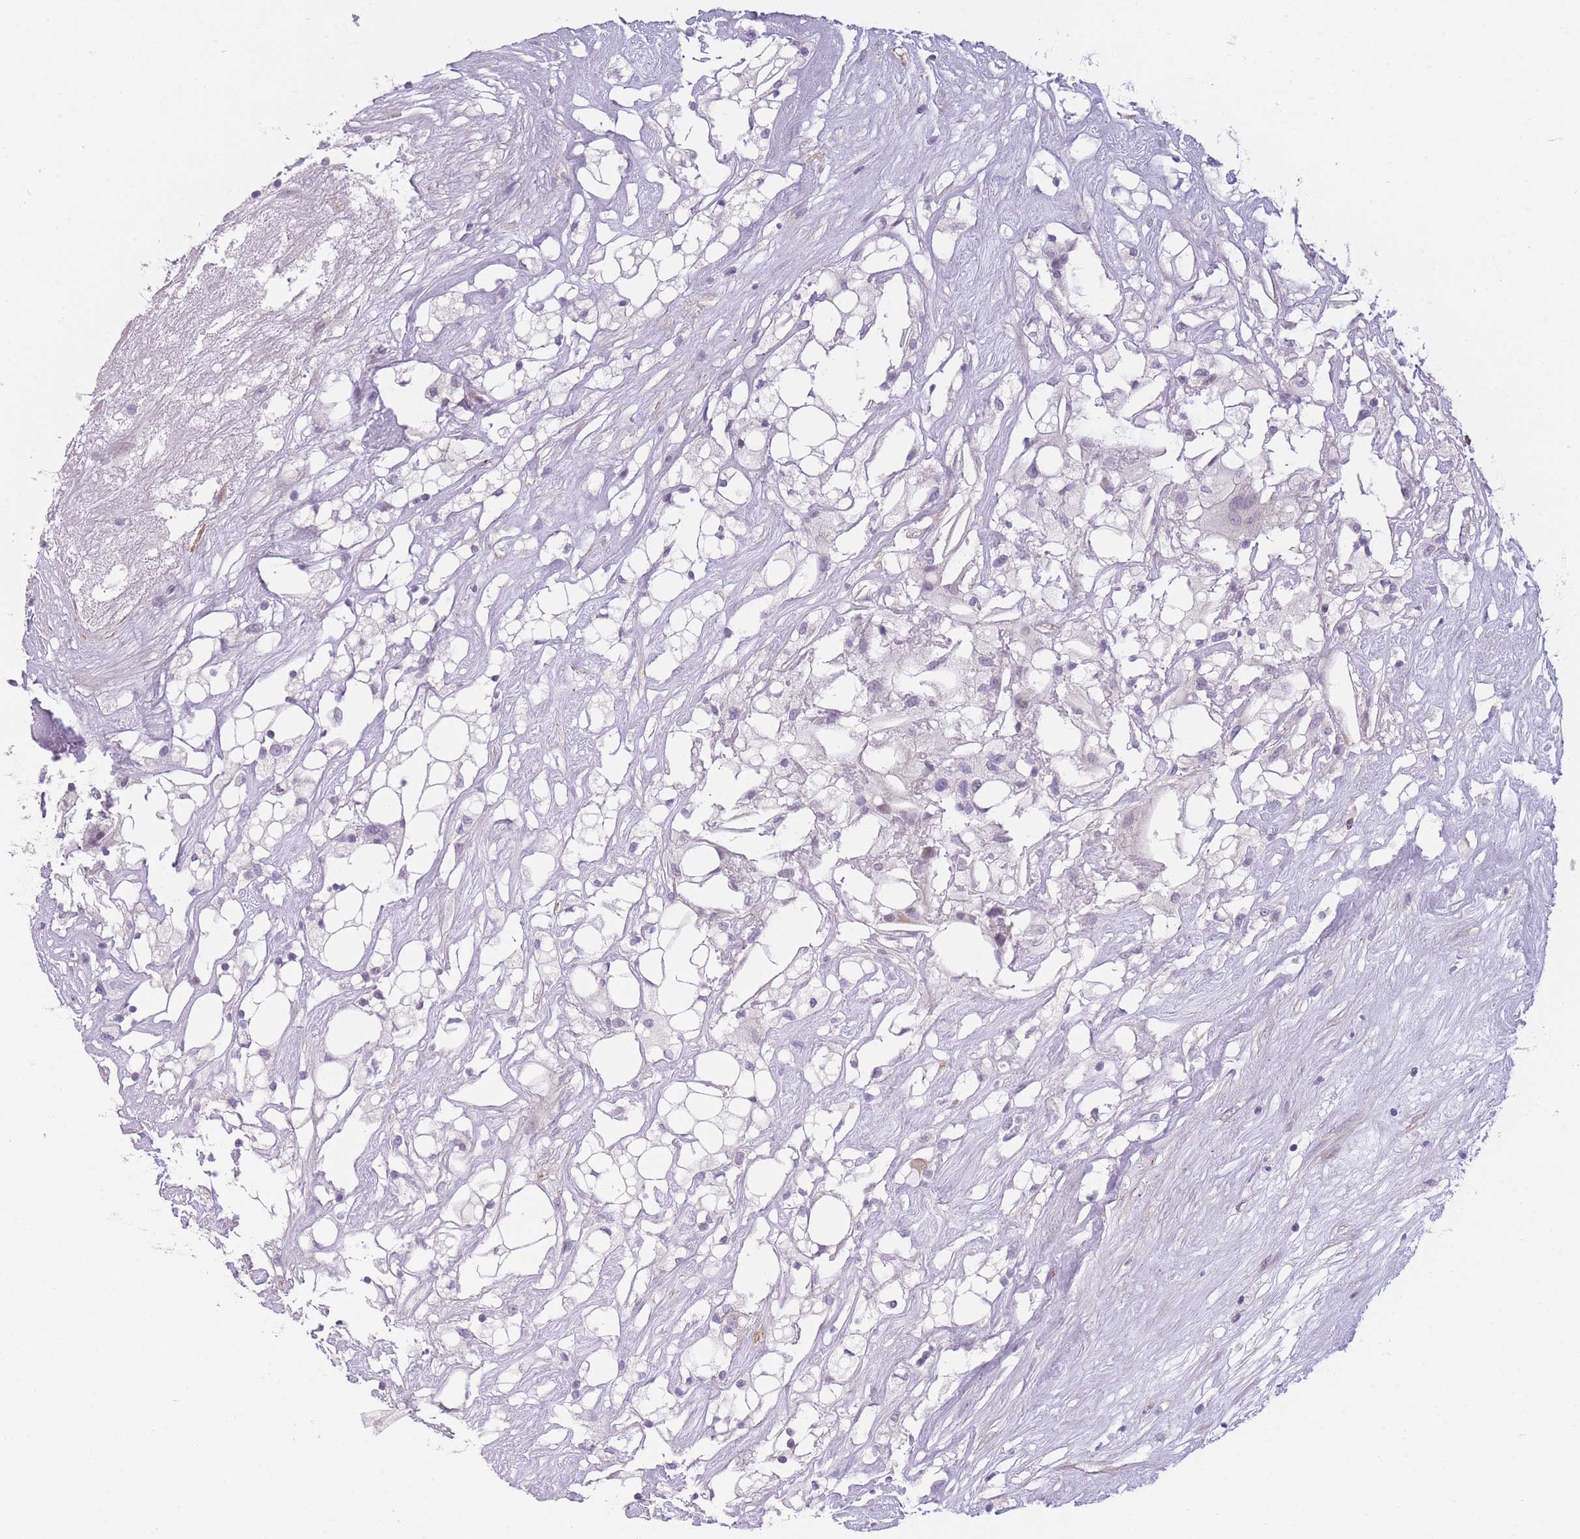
{"staining": {"intensity": "negative", "quantity": "none", "location": "none"}, "tissue": "renal cancer", "cell_type": "Tumor cells", "image_type": "cancer", "snomed": [{"axis": "morphology", "description": "Adenocarcinoma, NOS"}, {"axis": "topography", "description": "Kidney"}], "caption": "Immunohistochemistry (IHC) photomicrograph of neoplastic tissue: renal cancer stained with DAB exhibits no significant protein staining in tumor cells.", "gene": "SLC7A6", "patient": {"sex": "male", "age": 59}}